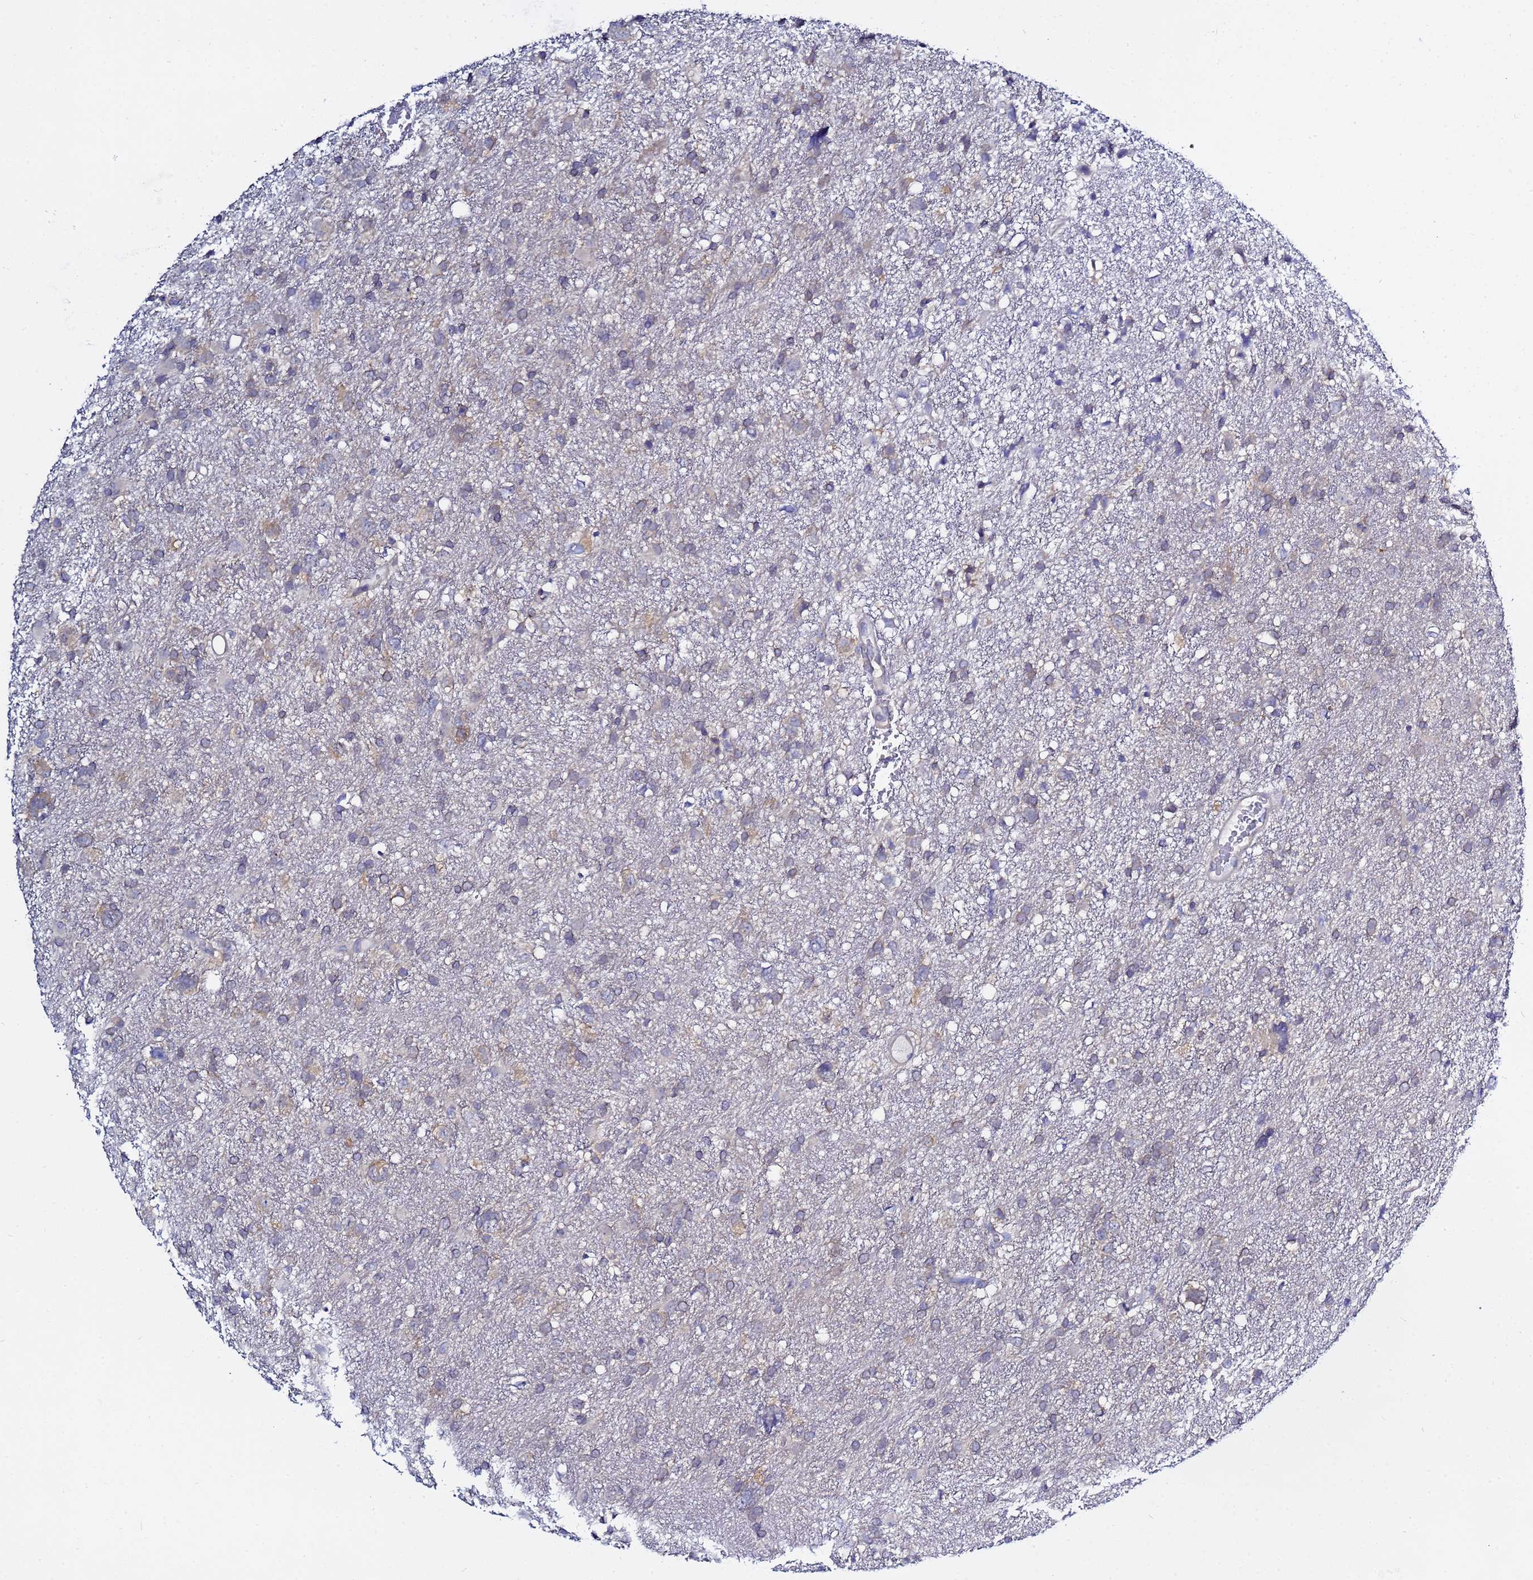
{"staining": {"intensity": "negative", "quantity": "none", "location": "none"}, "tissue": "glioma", "cell_type": "Tumor cells", "image_type": "cancer", "snomed": [{"axis": "morphology", "description": "Glioma, malignant, High grade"}, {"axis": "topography", "description": "Brain"}], "caption": "There is no significant expression in tumor cells of malignant high-grade glioma. Nuclei are stained in blue.", "gene": "LENG1", "patient": {"sex": "male", "age": 61}}